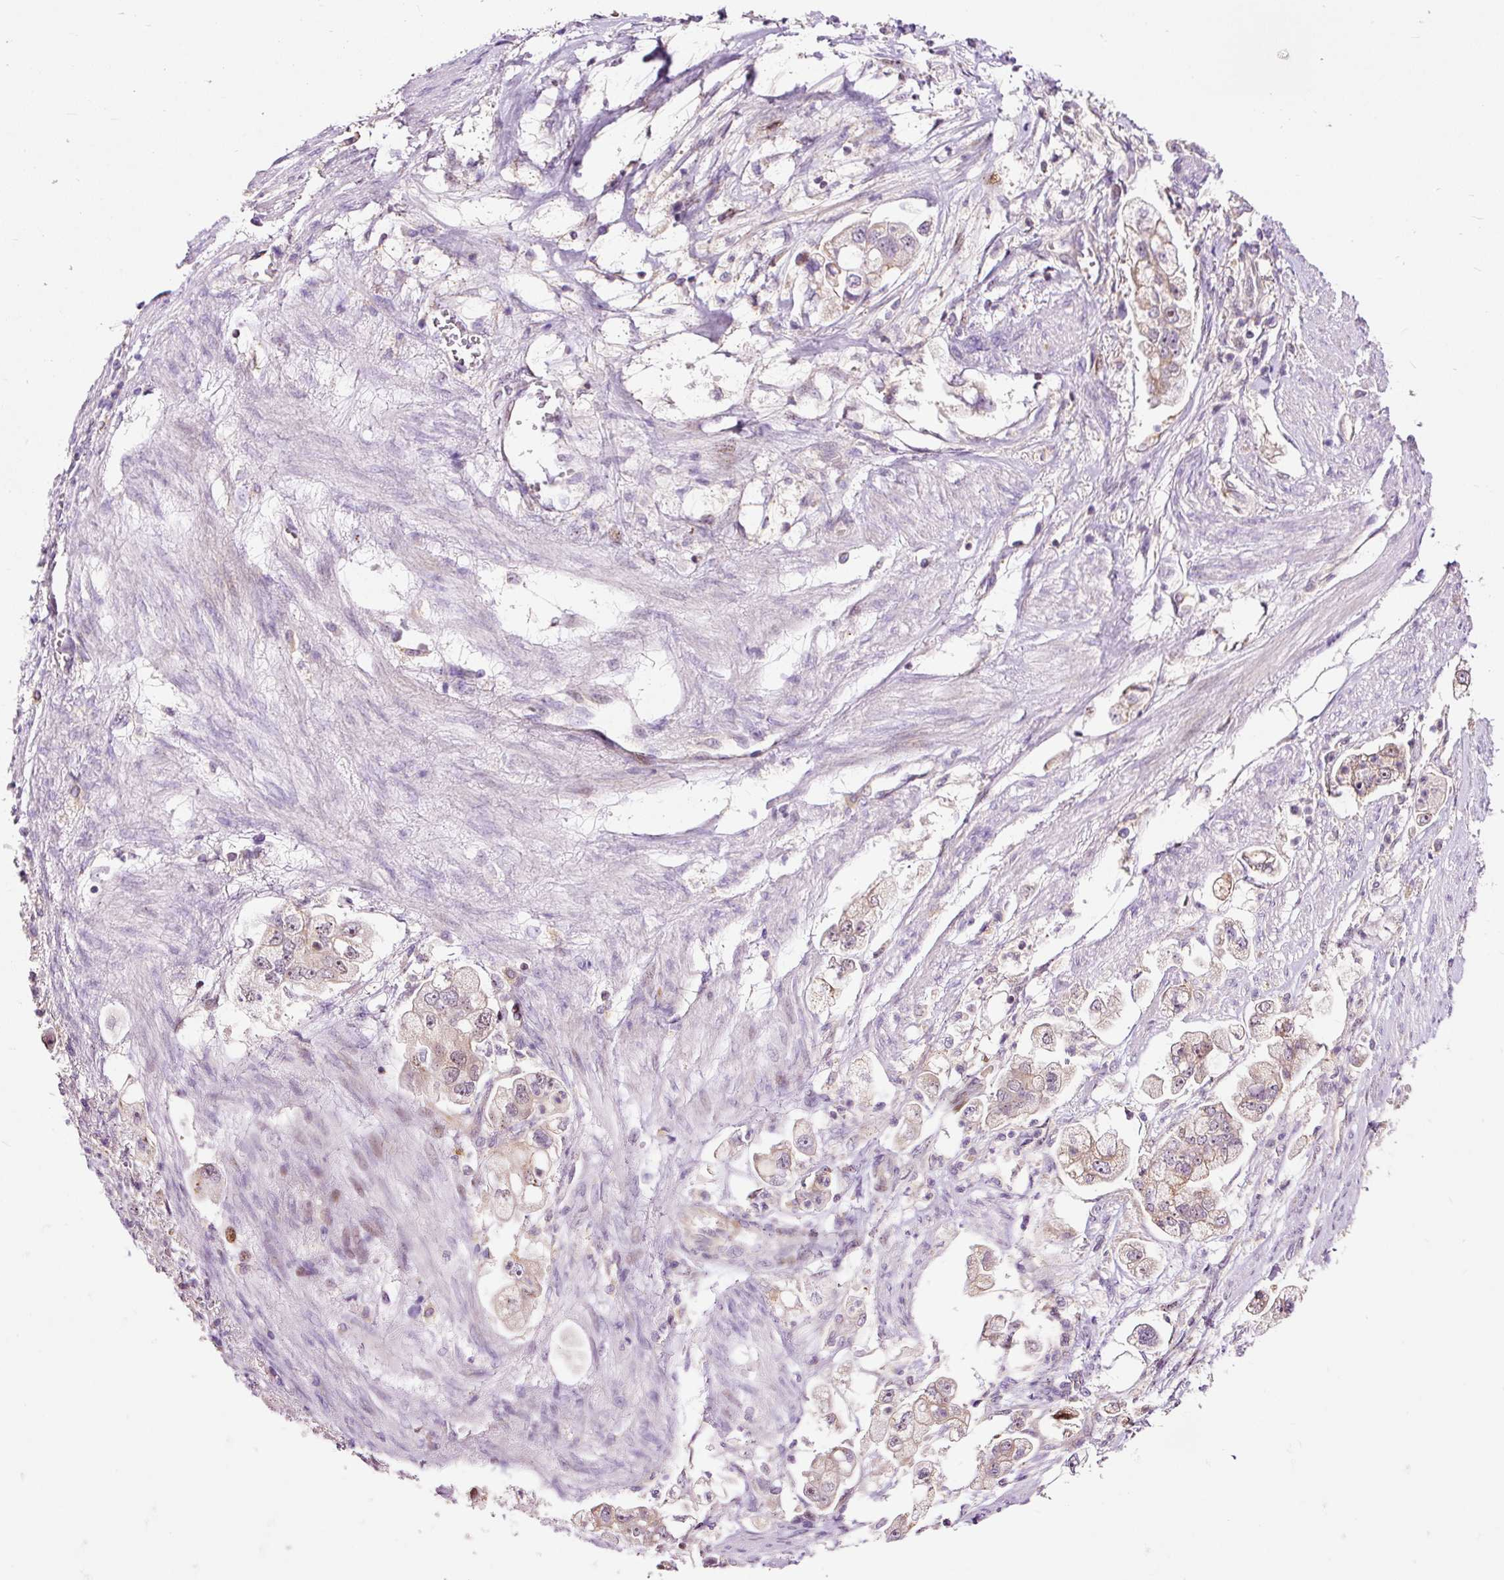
{"staining": {"intensity": "weak", "quantity": ">75%", "location": "cytoplasmic/membranous"}, "tissue": "stomach cancer", "cell_type": "Tumor cells", "image_type": "cancer", "snomed": [{"axis": "morphology", "description": "Adenocarcinoma, NOS"}, {"axis": "topography", "description": "Stomach"}], "caption": "This photomicrograph displays immunohistochemistry (IHC) staining of human stomach cancer (adenocarcinoma), with low weak cytoplasmic/membranous expression in about >75% of tumor cells.", "gene": "BOLA3", "patient": {"sex": "male", "age": 62}}